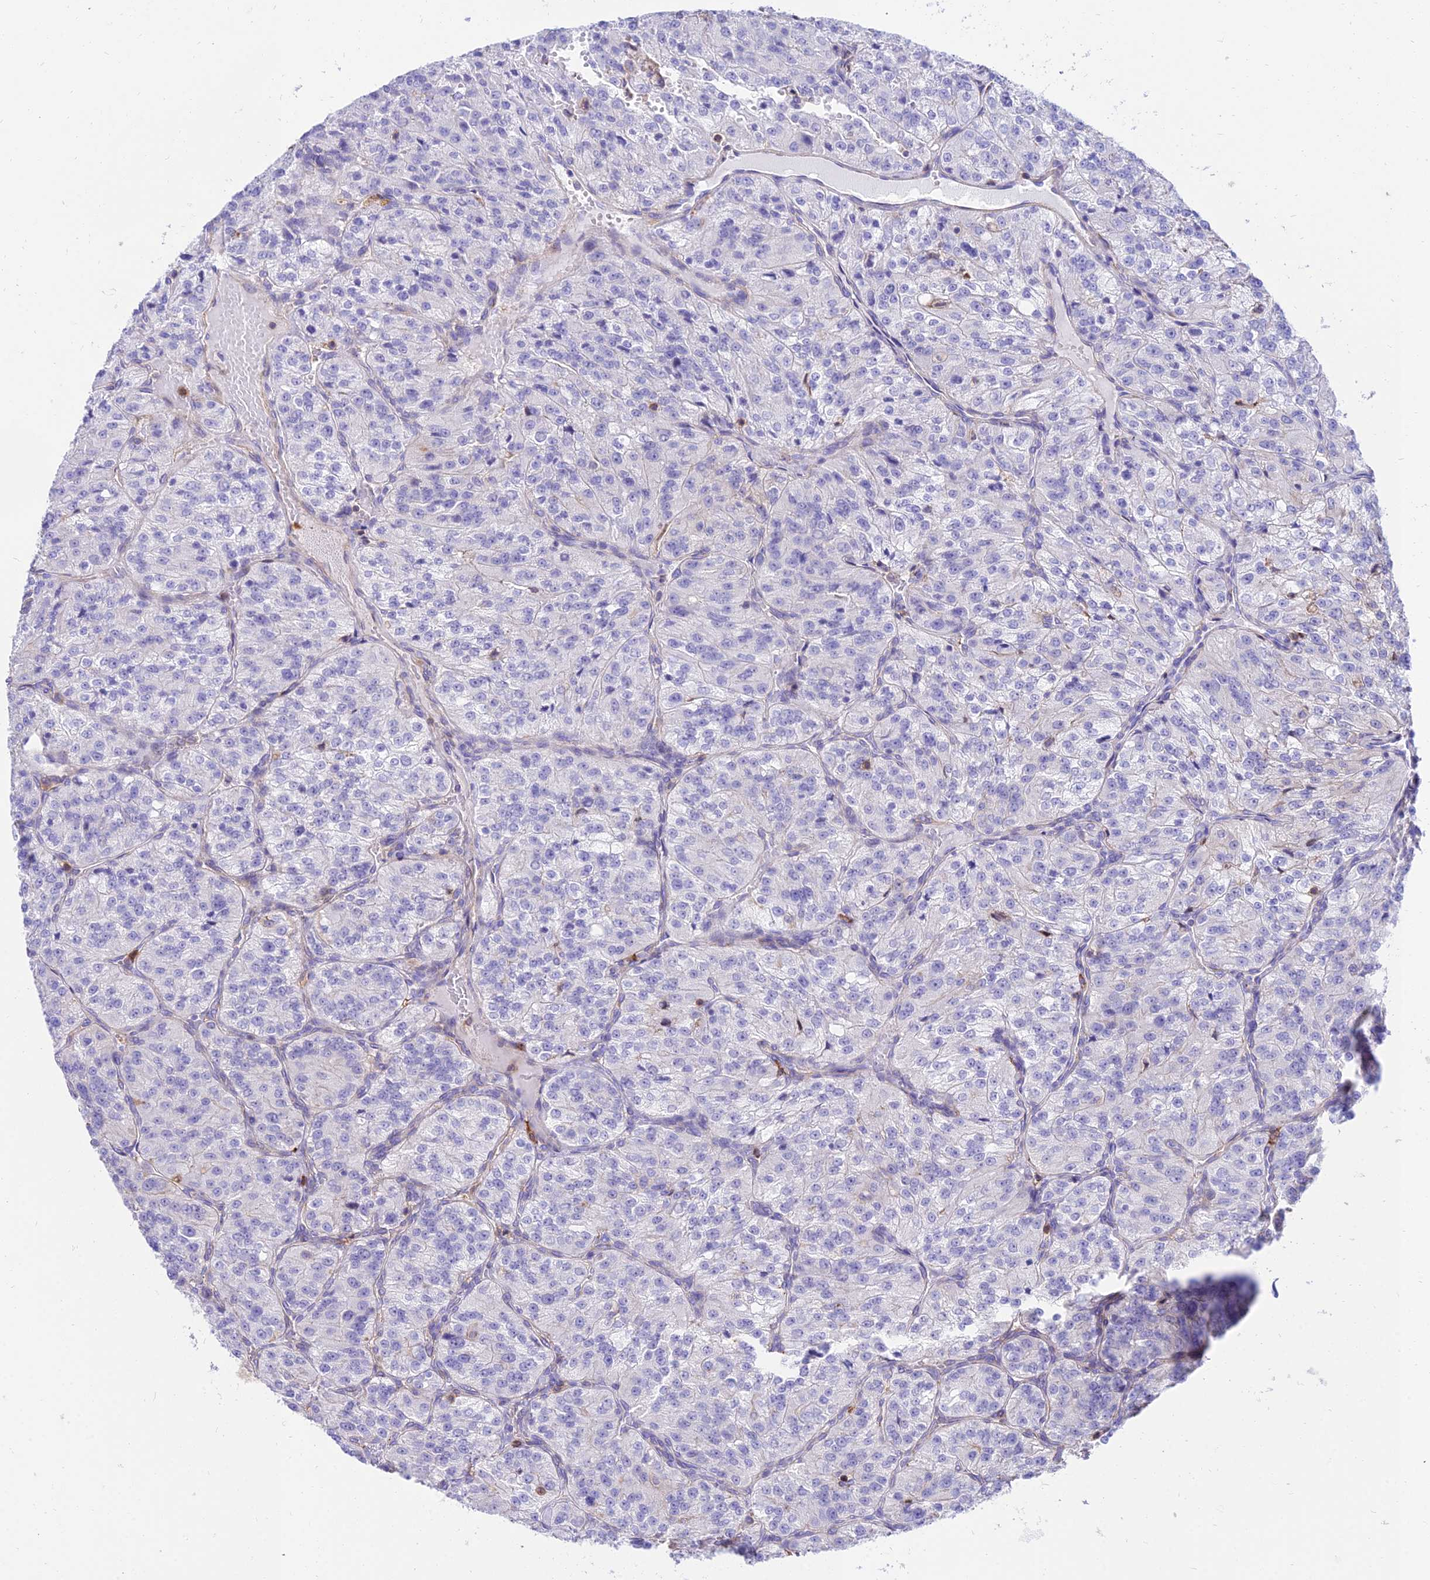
{"staining": {"intensity": "negative", "quantity": "none", "location": "none"}, "tissue": "renal cancer", "cell_type": "Tumor cells", "image_type": "cancer", "snomed": [{"axis": "morphology", "description": "Adenocarcinoma, NOS"}, {"axis": "topography", "description": "Kidney"}], "caption": "Renal adenocarcinoma was stained to show a protein in brown. There is no significant expression in tumor cells. The staining was performed using DAB to visualize the protein expression in brown, while the nuclei were stained in blue with hematoxylin (Magnification: 20x).", "gene": "SREK1IP1", "patient": {"sex": "female", "age": 63}}